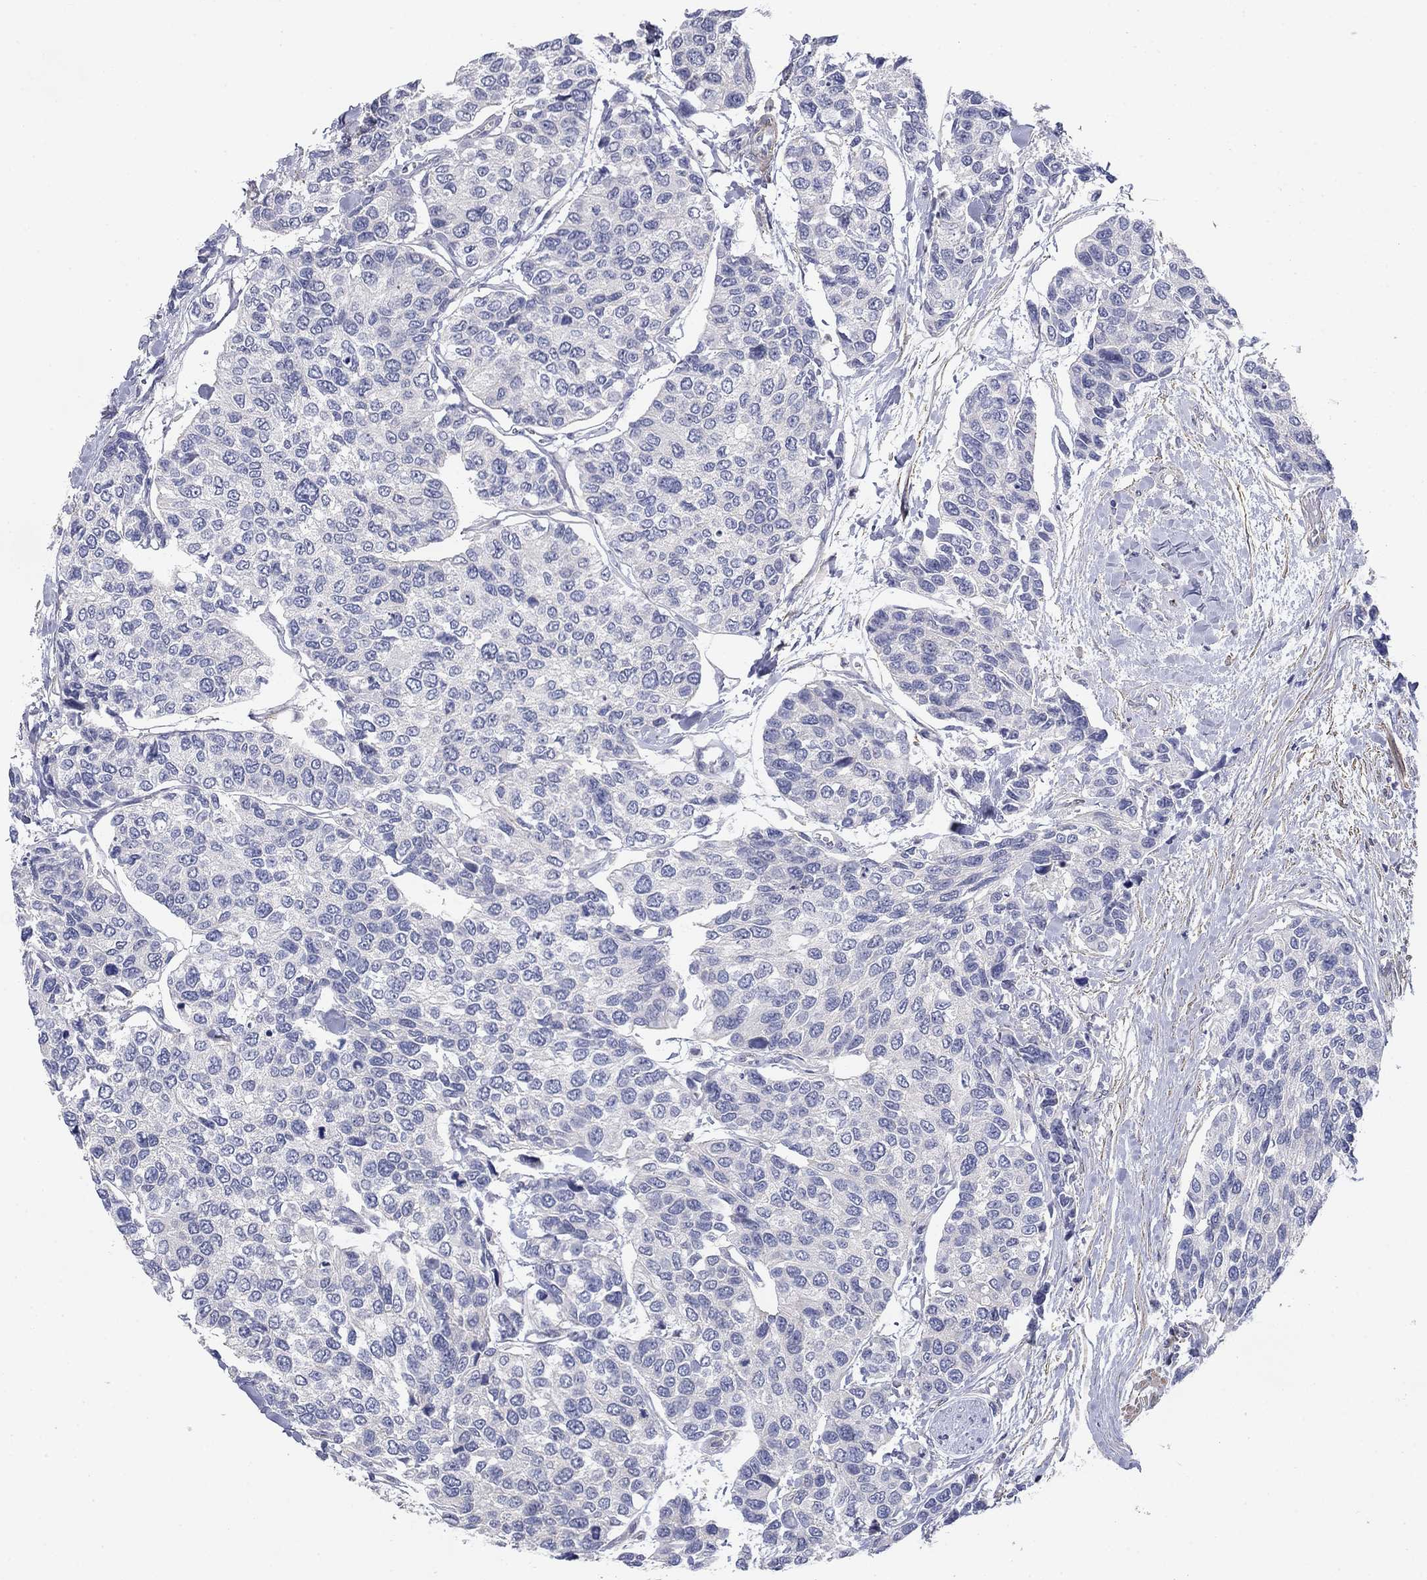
{"staining": {"intensity": "negative", "quantity": "none", "location": "none"}, "tissue": "urothelial cancer", "cell_type": "Tumor cells", "image_type": "cancer", "snomed": [{"axis": "morphology", "description": "Urothelial carcinoma, High grade"}, {"axis": "topography", "description": "Urinary bladder"}], "caption": "Immunohistochemistry (IHC) of human urothelial cancer reveals no staining in tumor cells.", "gene": "GRK7", "patient": {"sex": "male", "age": 77}}